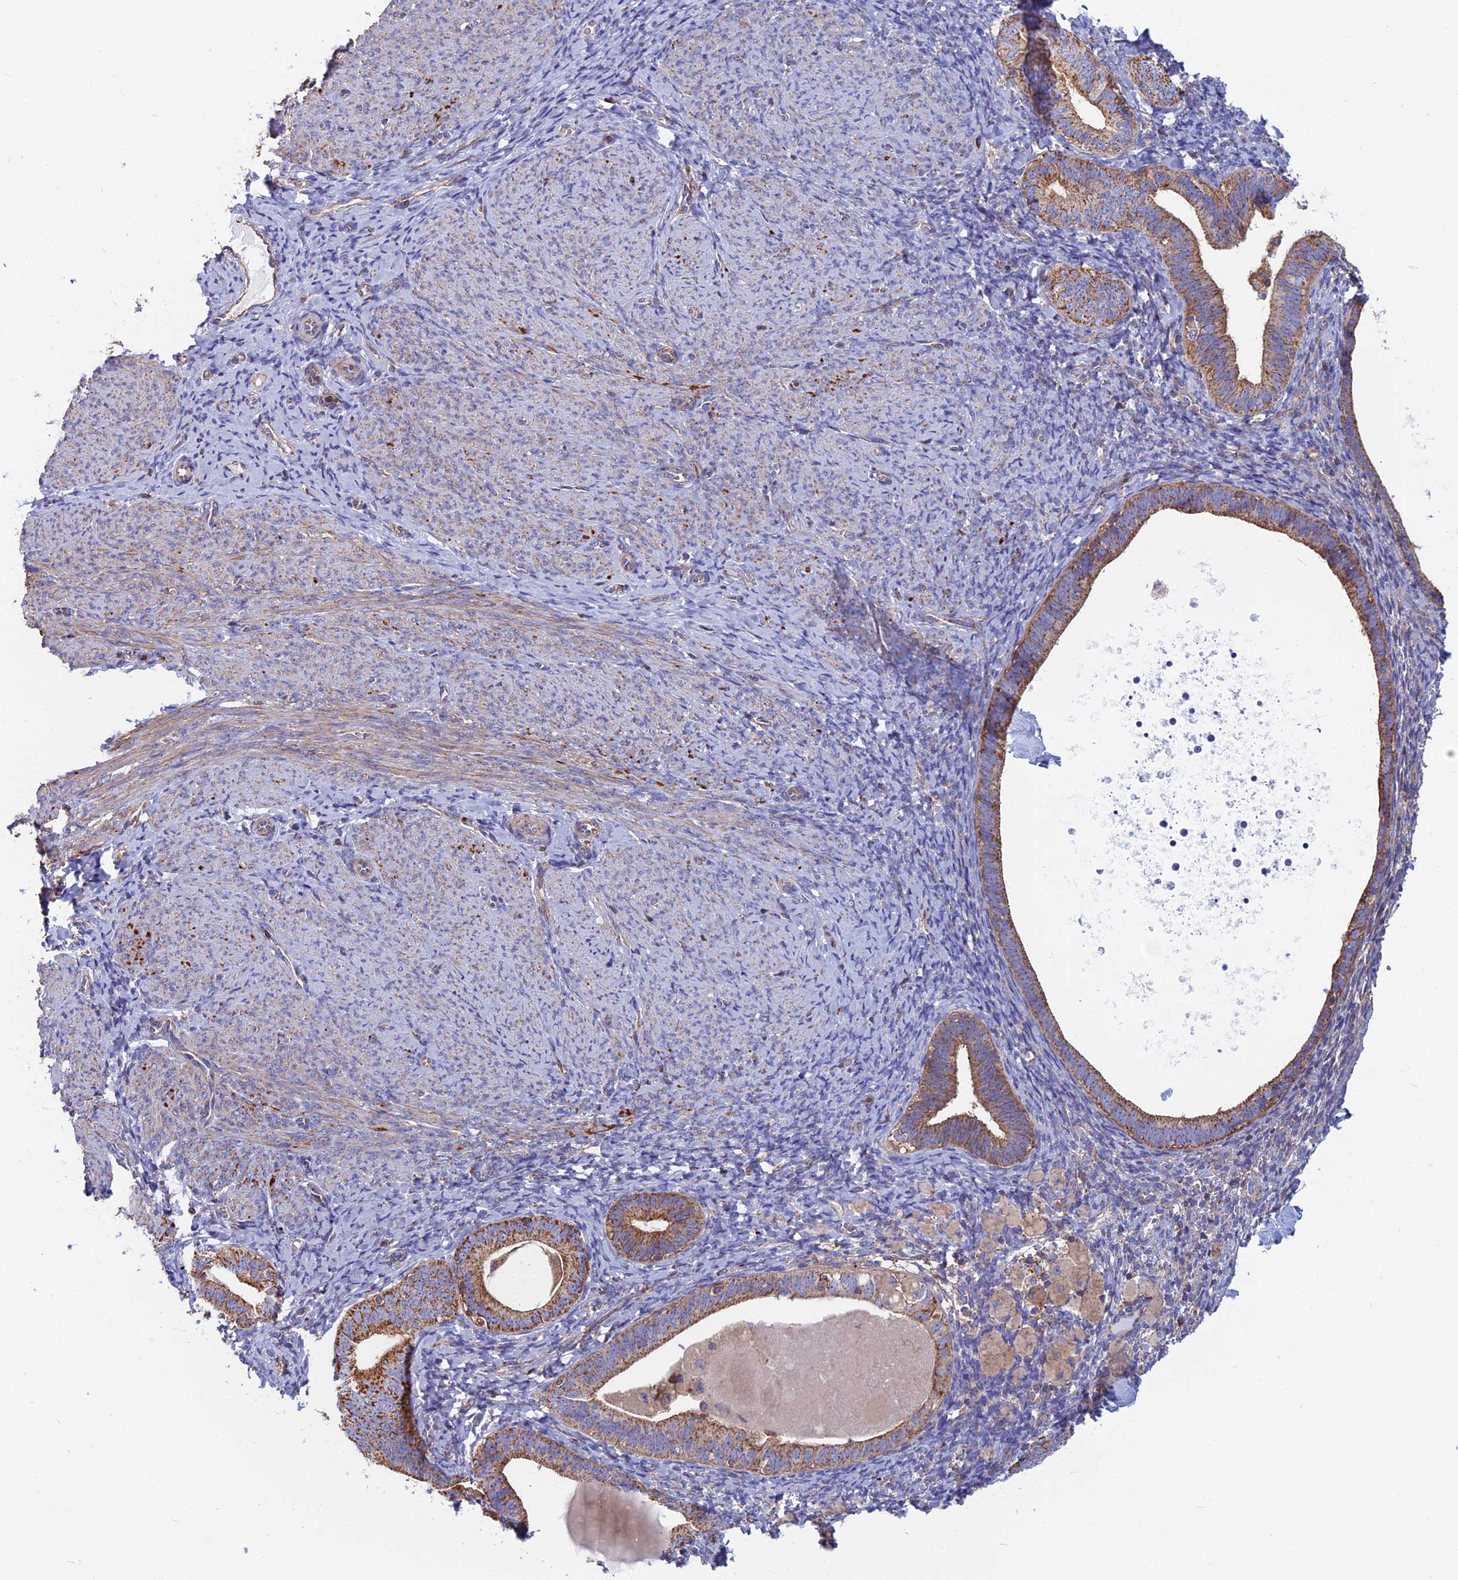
{"staining": {"intensity": "negative", "quantity": "none", "location": "none"}, "tissue": "endometrium", "cell_type": "Cells in endometrial stroma", "image_type": "normal", "snomed": [{"axis": "morphology", "description": "Normal tissue, NOS"}, {"axis": "topography", "description": "Endometrium"}], "caption": "DAB immunohistochemical staining of unremarkable endometrium demonstrates no significant positivity in cells in endometrial stroma. (Stains: DAB immunohistochemistry with hematoxylin counter stain, Microscopy: brightfield microscopy at high magnification).", "gene": "HSD17B8", "patient": {"sex": "female", "age": 65}}